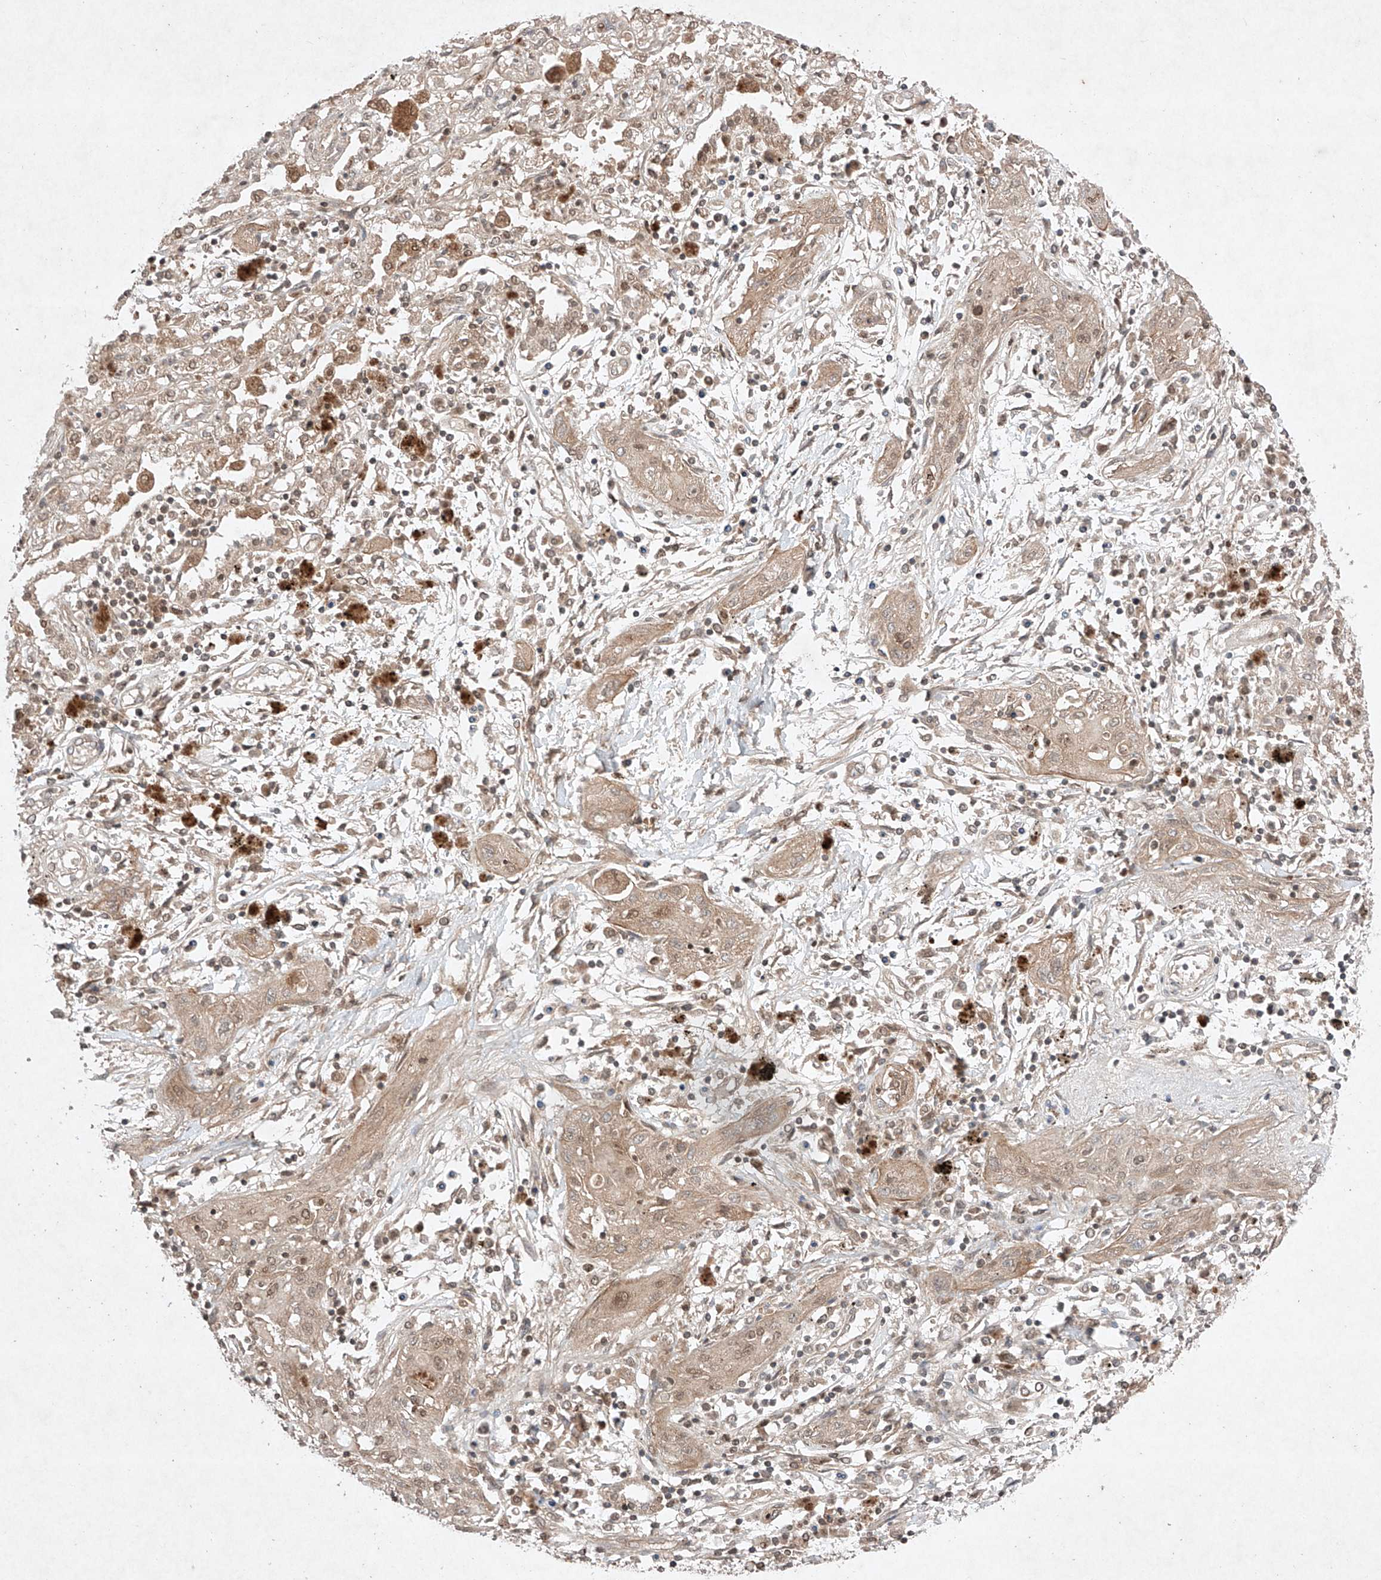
{"staining": {"intensity": "weak", "quantity": "25%-75%", "location": "cytoplasmic/membranous,nuclear"}, "tissue": "lung cancer", "cell_type": "Tumor cells", "image_type": "cancer", "snomed": [{"axis": "morphology", "description": "Squamous cell carcinoma, NOS"}, {"axis": "topography", "description": "Lung"}], "caption": "A brown stain labels weak cytoplasmic/membranous and nuclear staining of a protein in human squamous cell carcinoma (lung) tumor cells.", "gene": "RNF31", "patient": {"sex": "female", "age": 47}}